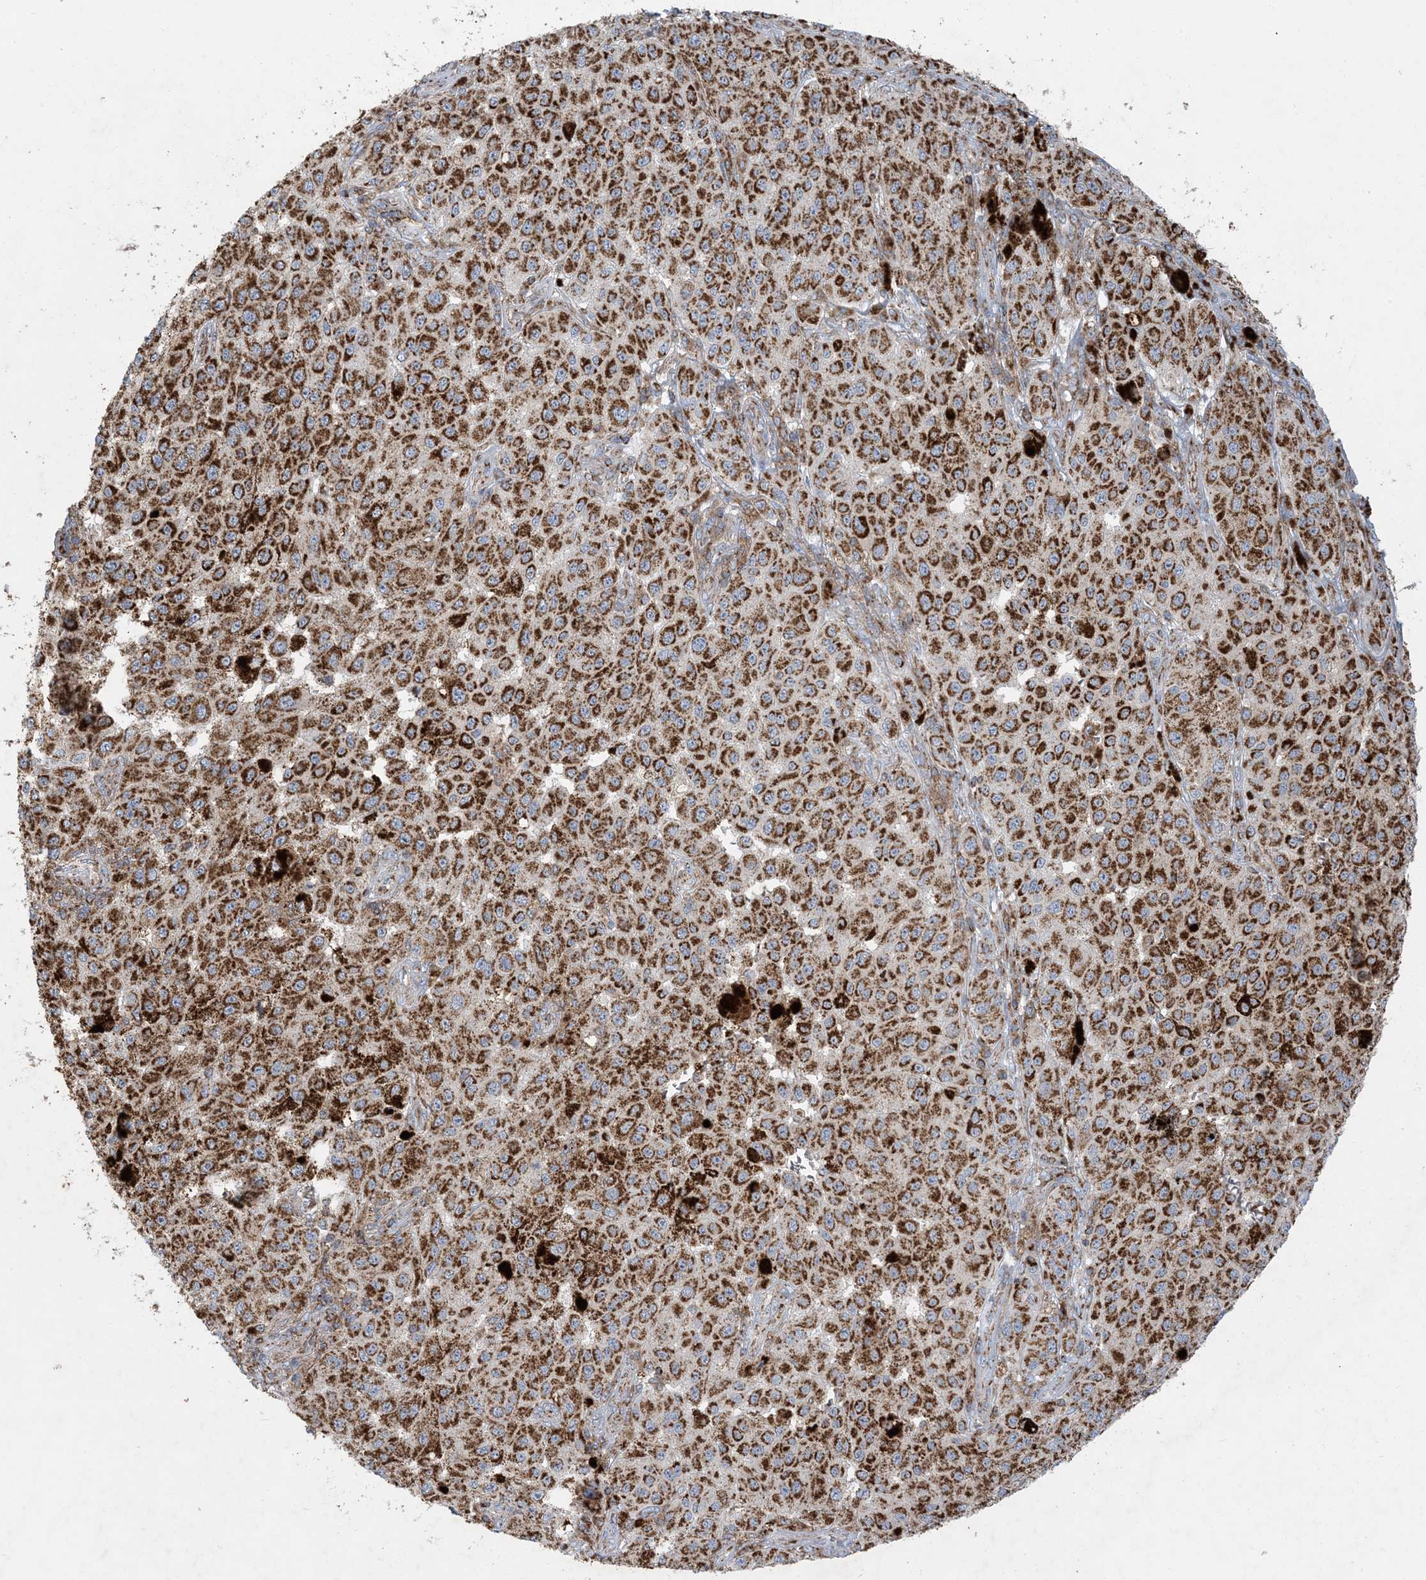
{"staining": {"intensity": "strong", "quantity": ">75%", "location": "cytoplasmic/membranous"}, "tissue": "melanoma", "cell_type": "Tumor cells", "image_type": "cancer", "snomed": [{"axis": "morphology", "description": "Malignant melanoma, NOS"}, {"axis": "topography", "description": "Skin"}], "caption": "Human melanoma stained with a protein marker shows strong staining in tumor cells.", "gene": "BEND4", "patient": {"sex": "female", "age": 64}}